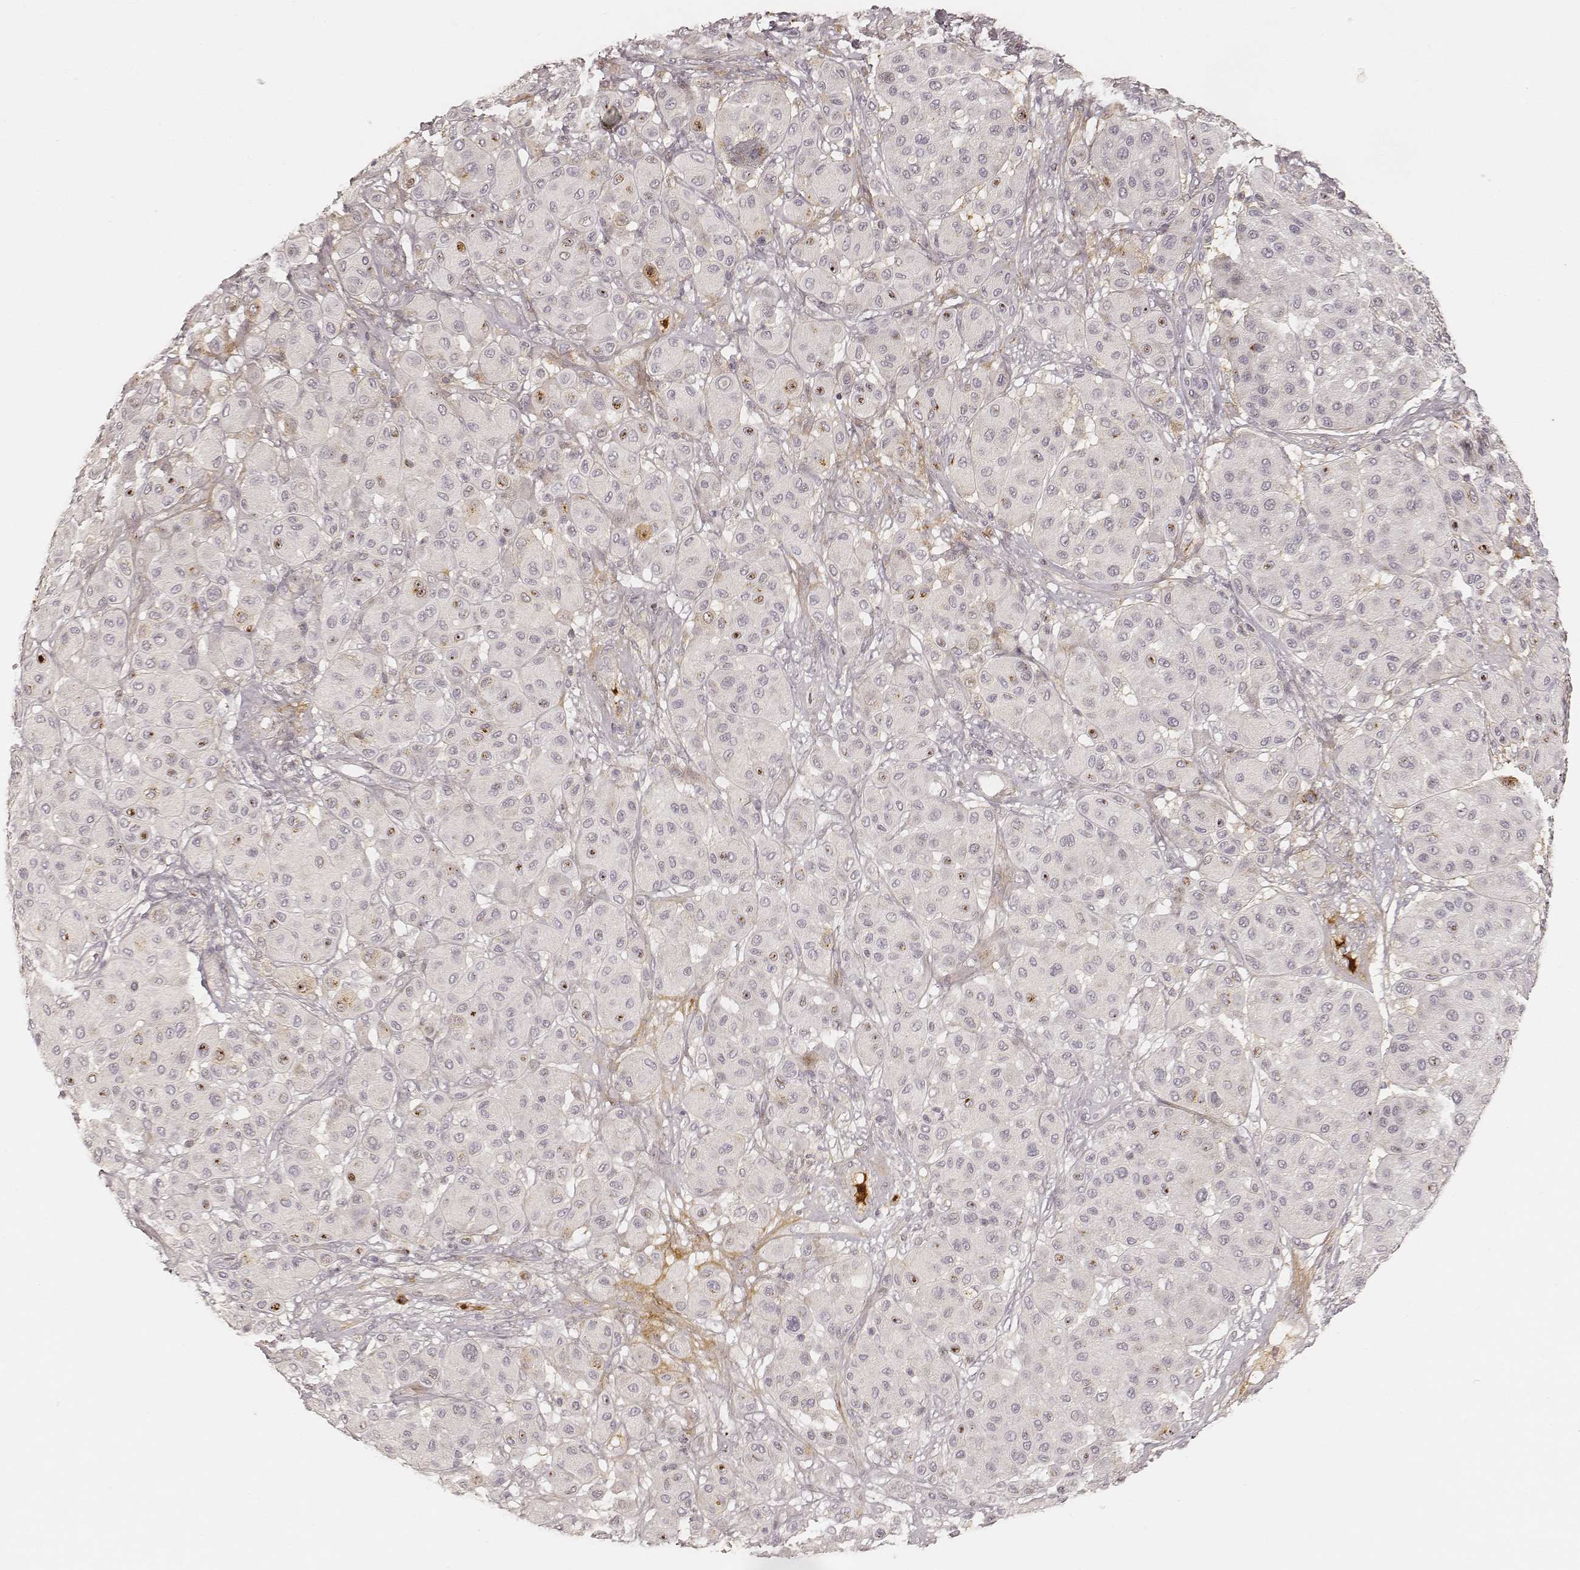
{"staining": {"intensity": "moderate", "quantity": "<25%", "location": "cytoplasmic/membranous,nuclear"}, "tissue": "melanoma", "cell_type": "Tumor cells", "image_type": "cancer", "snomed": [{"axis": "morphology", "description": "Malignant melanoma, Metastatic site"}, {"axis": "topography", "description": "Smooth muscle"}], "caption": "IHC of melanoma shows low levels of moderate cytoplasmic/membranous and nuclear positivity in approximately <25% of tumor cells.", "gene": "GORASP2", "patient": {"sex": "male", "age": 41}}